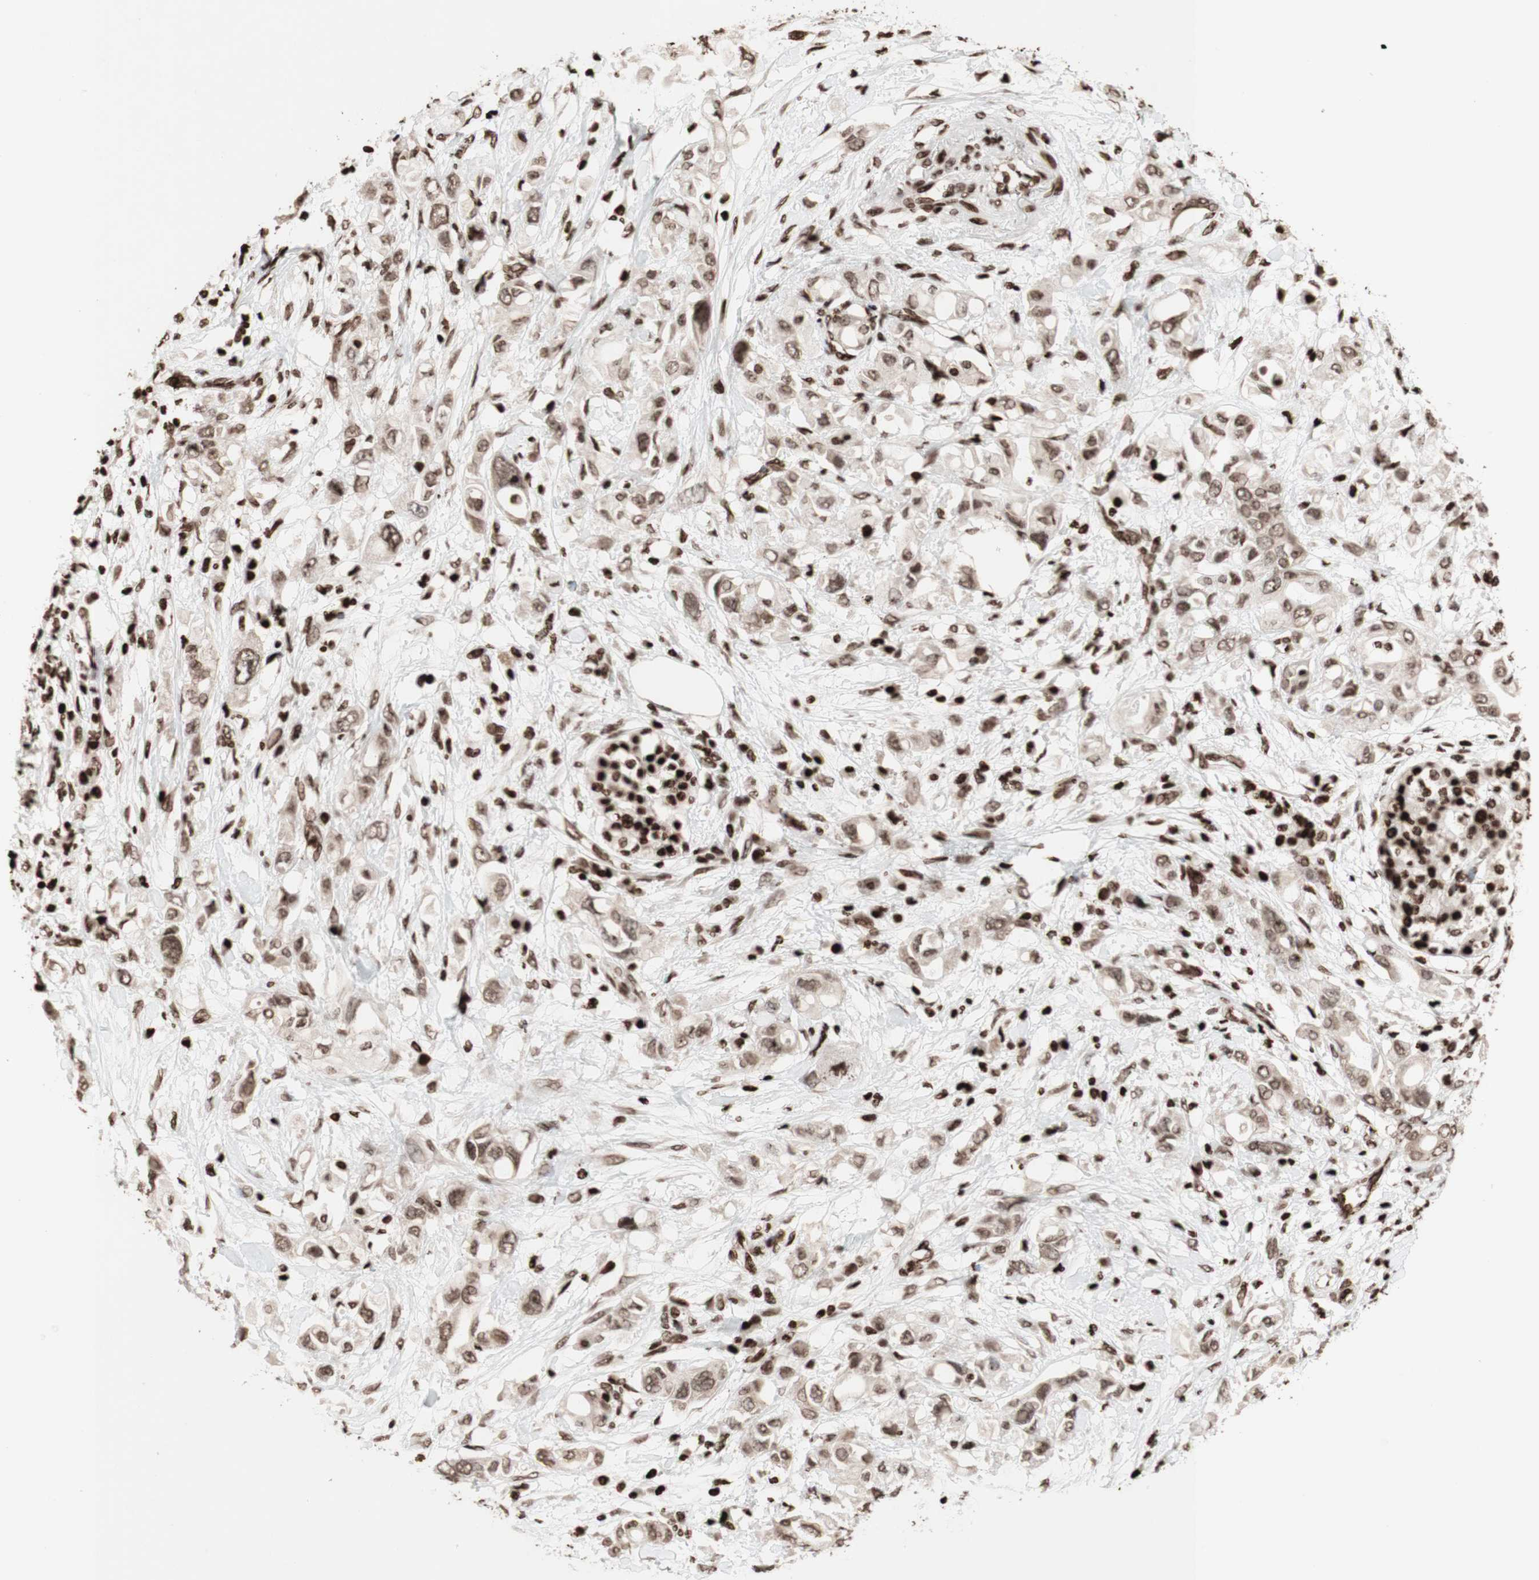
{"staining": {"intensity": "weak", "quantity": ">75%", "location": "cytoplasmic/membranous,nuclear"}, "tissue": "pancreatic cancer", "cell_type": "Tumor cells", "image_type": "cancer", "snomed": [{"axis": "morphology", "description": "Adenocarcinoma, NOS"}, {"axis": "topography", "description": "Pancreas"}], "caption": "This photomicrograph shows pancreatic cancer stained with IHC to label a protein in brown. The cytoplasmic/membranous and nuclear of tumor cells show weak positivity for the protein. Nuclei are counter-stained blue.", "gene": "NCAPD2", "patient": {"sex": "female", "age": 56}}